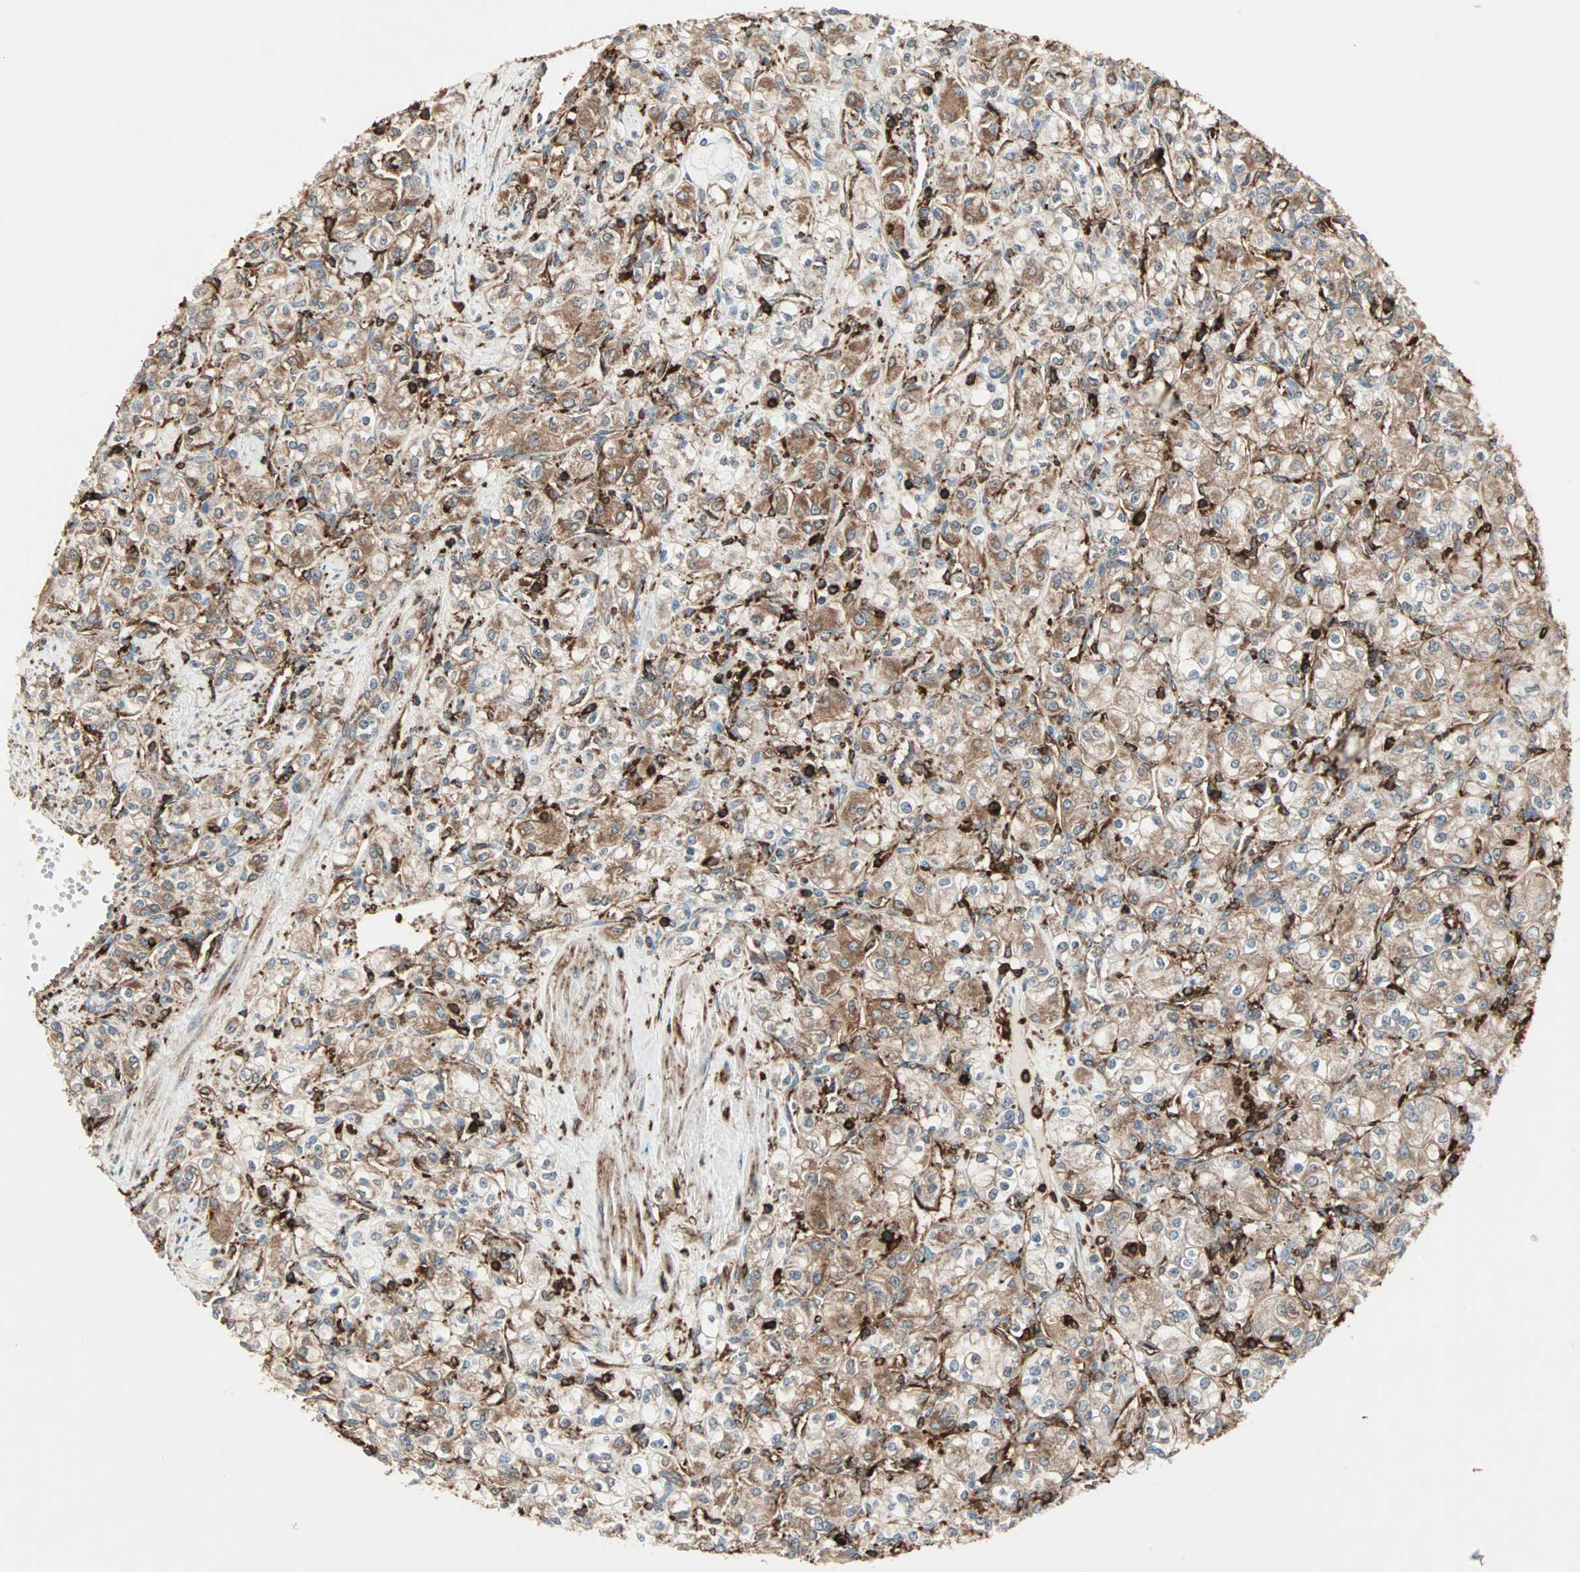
{"staining": {"intensity": "moderate", "quantity": ">75%", "location": "cytoplasmic/membranous"}, "tissue": "renal cancer", "cell_type": "Tumor cells", "image_type": "cancer", "snomed": [{"axis": "morphology", "description": "Adenocarcinoma, NOS"}, {"axis": "topography", "description": "Kidney"}], "caption": "Tumor cells reveal medium levels of moderate cytoplasmic/membranous positivity in approximately >75% of cells in renal cancer (adenocarcinoma).", "gene": "MMP3", "patient": {"sex": "male", "age": 77}}